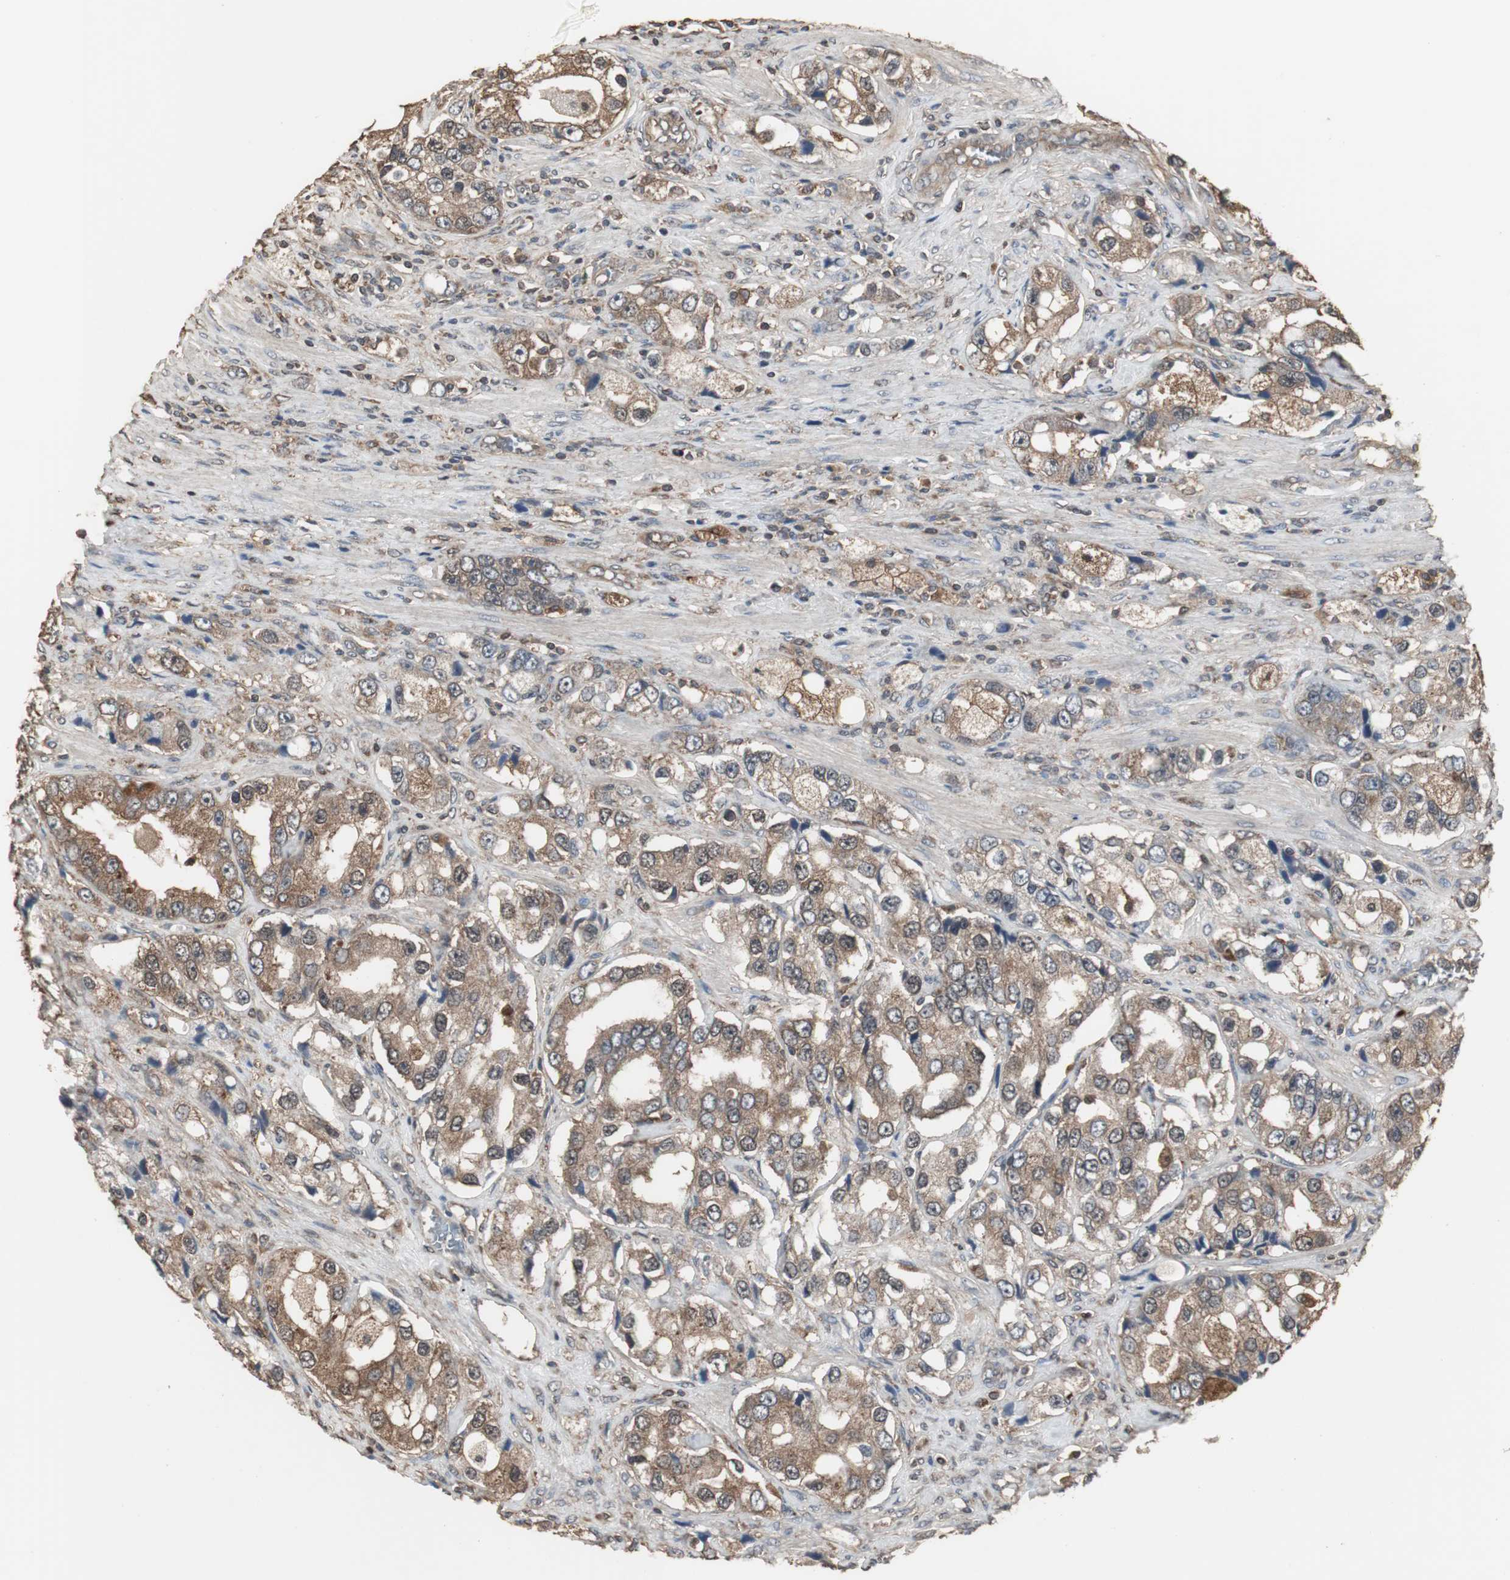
{"staining": {"intensity": "moderate", "quantity": ">75%", "location": "cytoplasmic/membranous"}, "tissue": "prostate cancer", "cell_type": "Tumor cells", "image_type": "cancer", "snomed": [{"axis": "morphology", "description": "Adenocarcinoma, High grade"}, {"axis": "topography", "description": "Prostate"}], "caption": "Protein analysis of prostate adenocarcinoma (high-grade) tissue reveals moderate cytoplasmic/membranous staining in about >75% of tumor cells. Nuclei are stained in blue.", "gene": "HPRT1", "patient": {"sex": "male", "age": 63}}